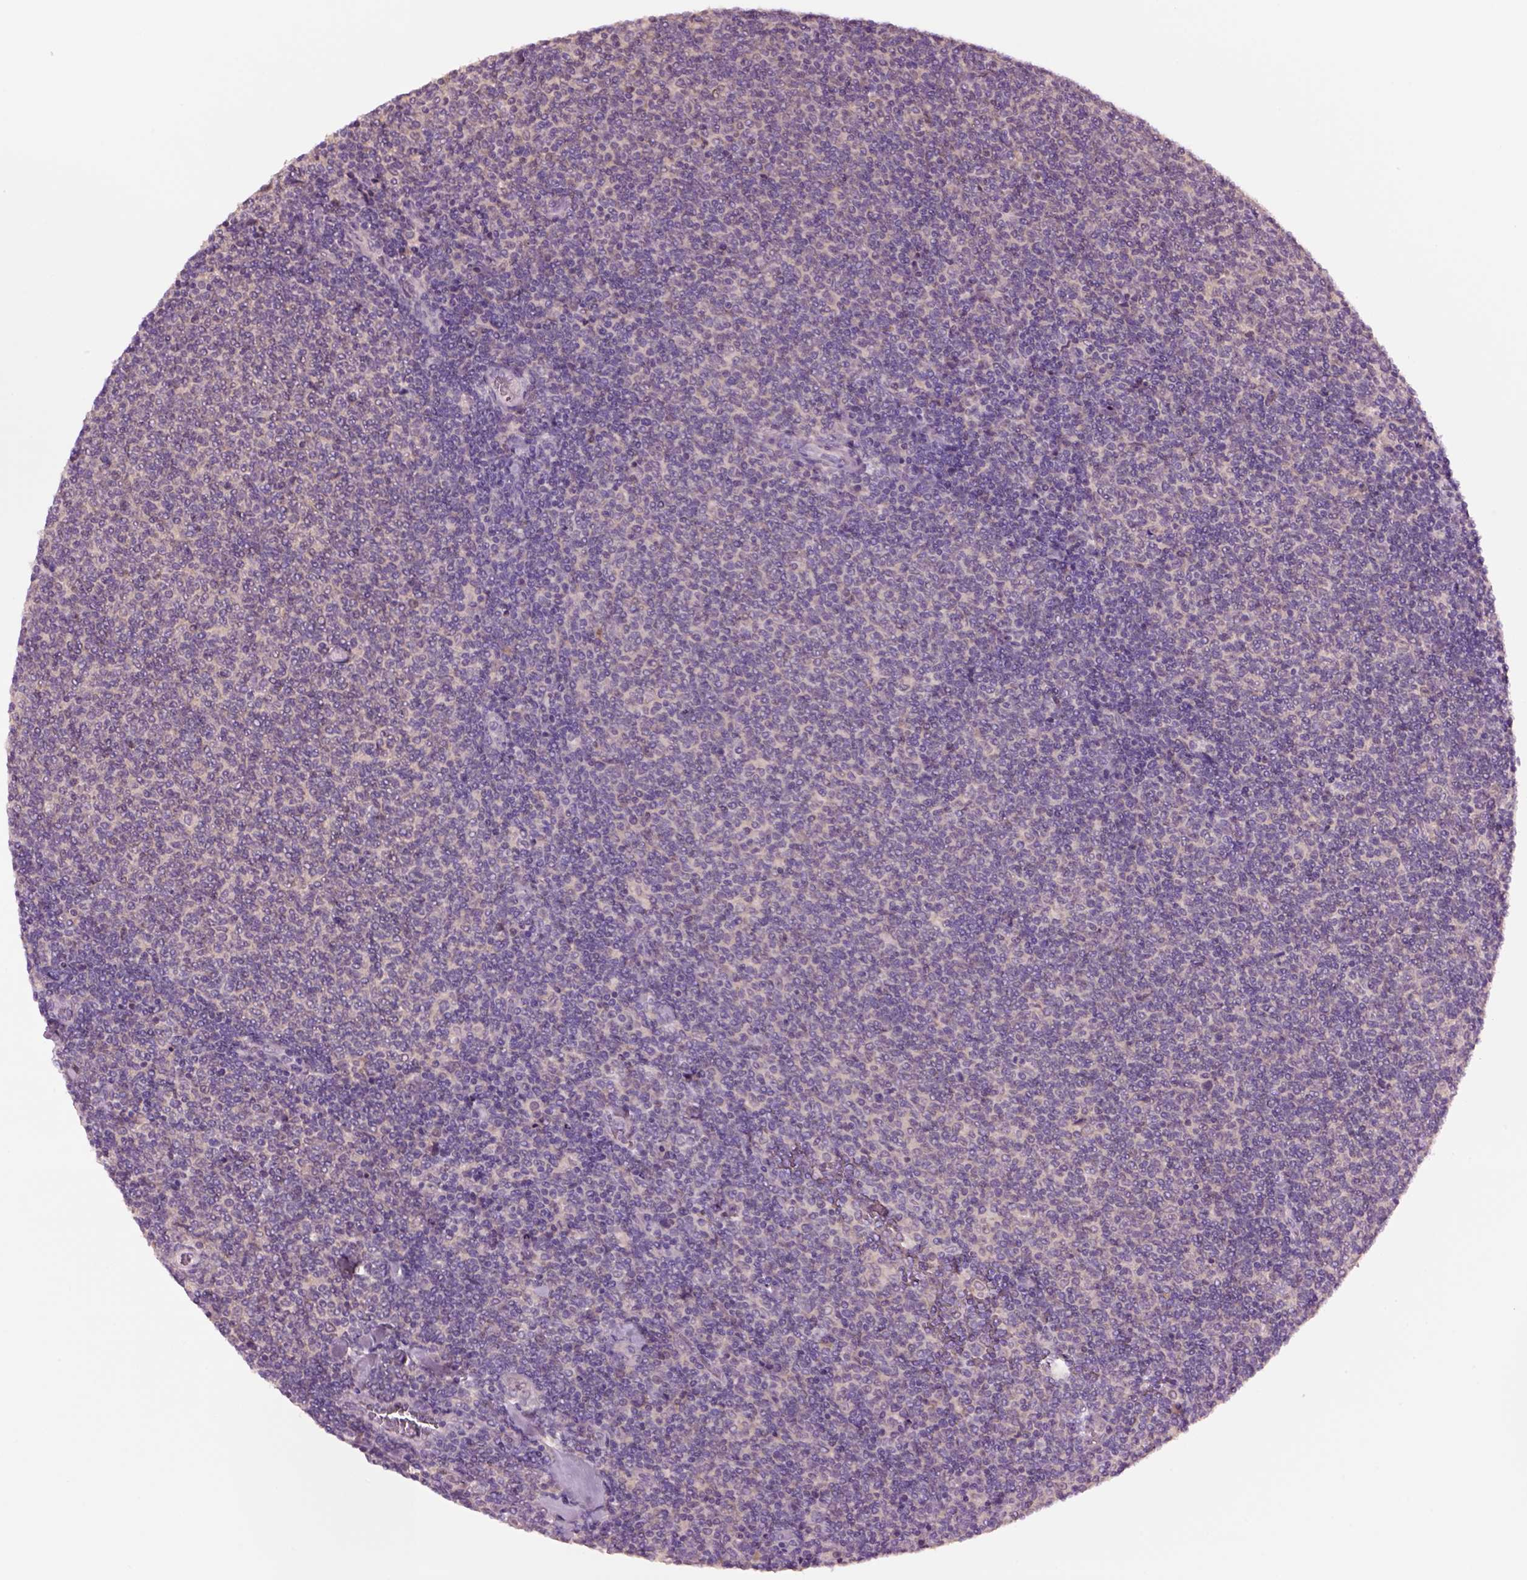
{"staining": {"intensity": "negative", "quantity": "none", "location": "none"}, "tissue": "lymphoma", "cell_type": "Tumor cells", "image_type": "cancer", "snomed": [{"axis": "morphology", "description": "Malignant lymphoma, non-Hodgkin's type, Low grade"}, {"axis": "topography", "description": "Lymph node"}], "caption": "DAB (3,3'-diaminobenzidine) immunohistochemical staining of human lymphoma demonstrates no significant positivity in tumor cells.", "gene": "CLPSL1", "patient": {"sex": "male", "age": 52}}